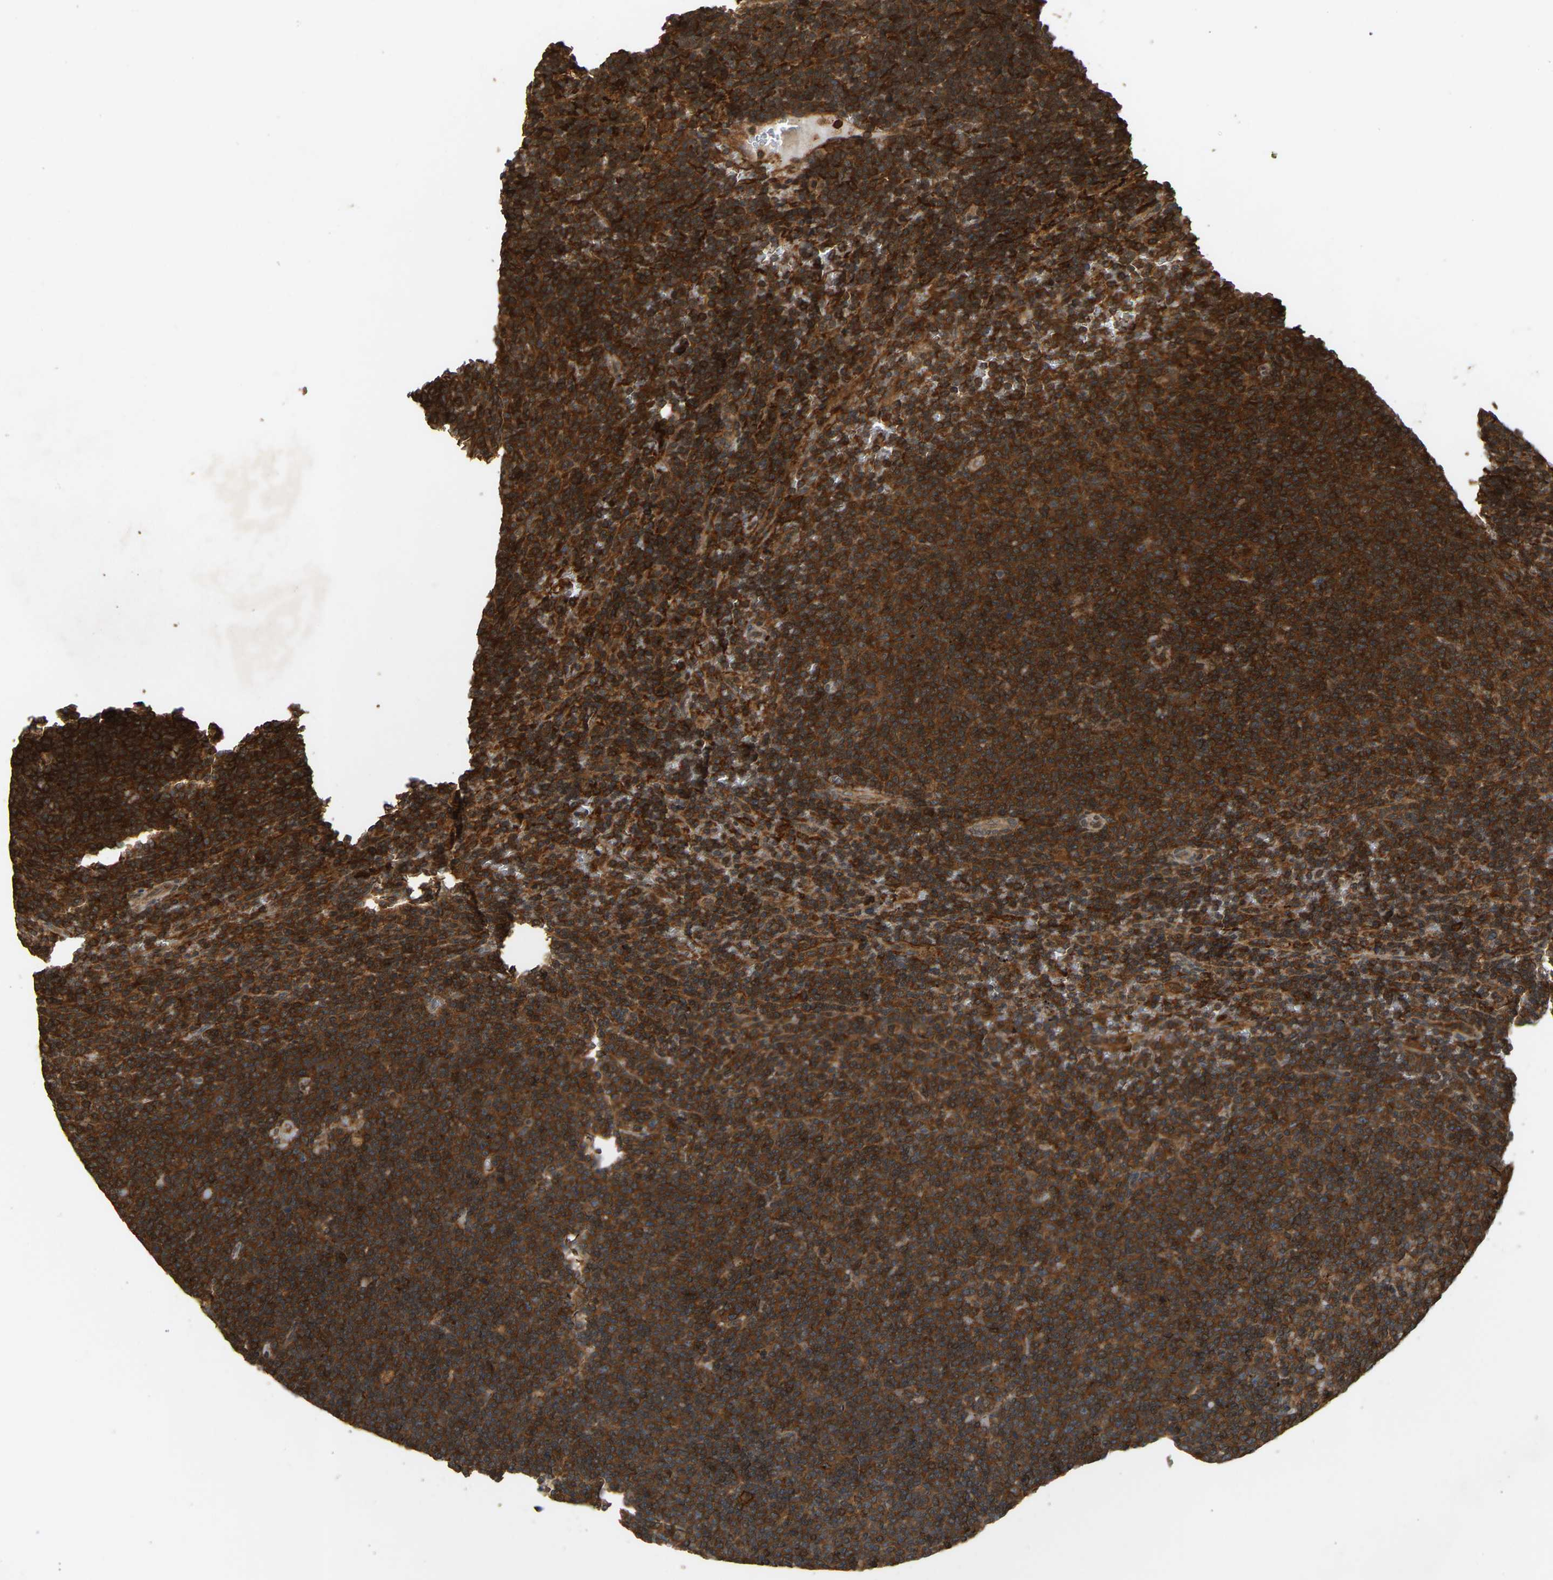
{"staining": {"intensity": "strong", "quantity": ">75%", "location": "cytoplasmic/membranous"}, "tissue": "lymphoma", "cell_type": "Tumor cells", "image_type": "cancer", "snomed": [{"axis": "morphology", "description": "Malignant lymphoma, non-Hodgkin's type, Low grade"}, {"axis": "topography", "description": "Spleen"}], "caption": "Immunohistochemistry (IHC) of human lymphoma demonstrates high levels of strong cytoplasmic/membranous positivity in approximately >75% of tumor cells.", "gene": "GOPC", "patient": {"sex": "female", "age": 50}}